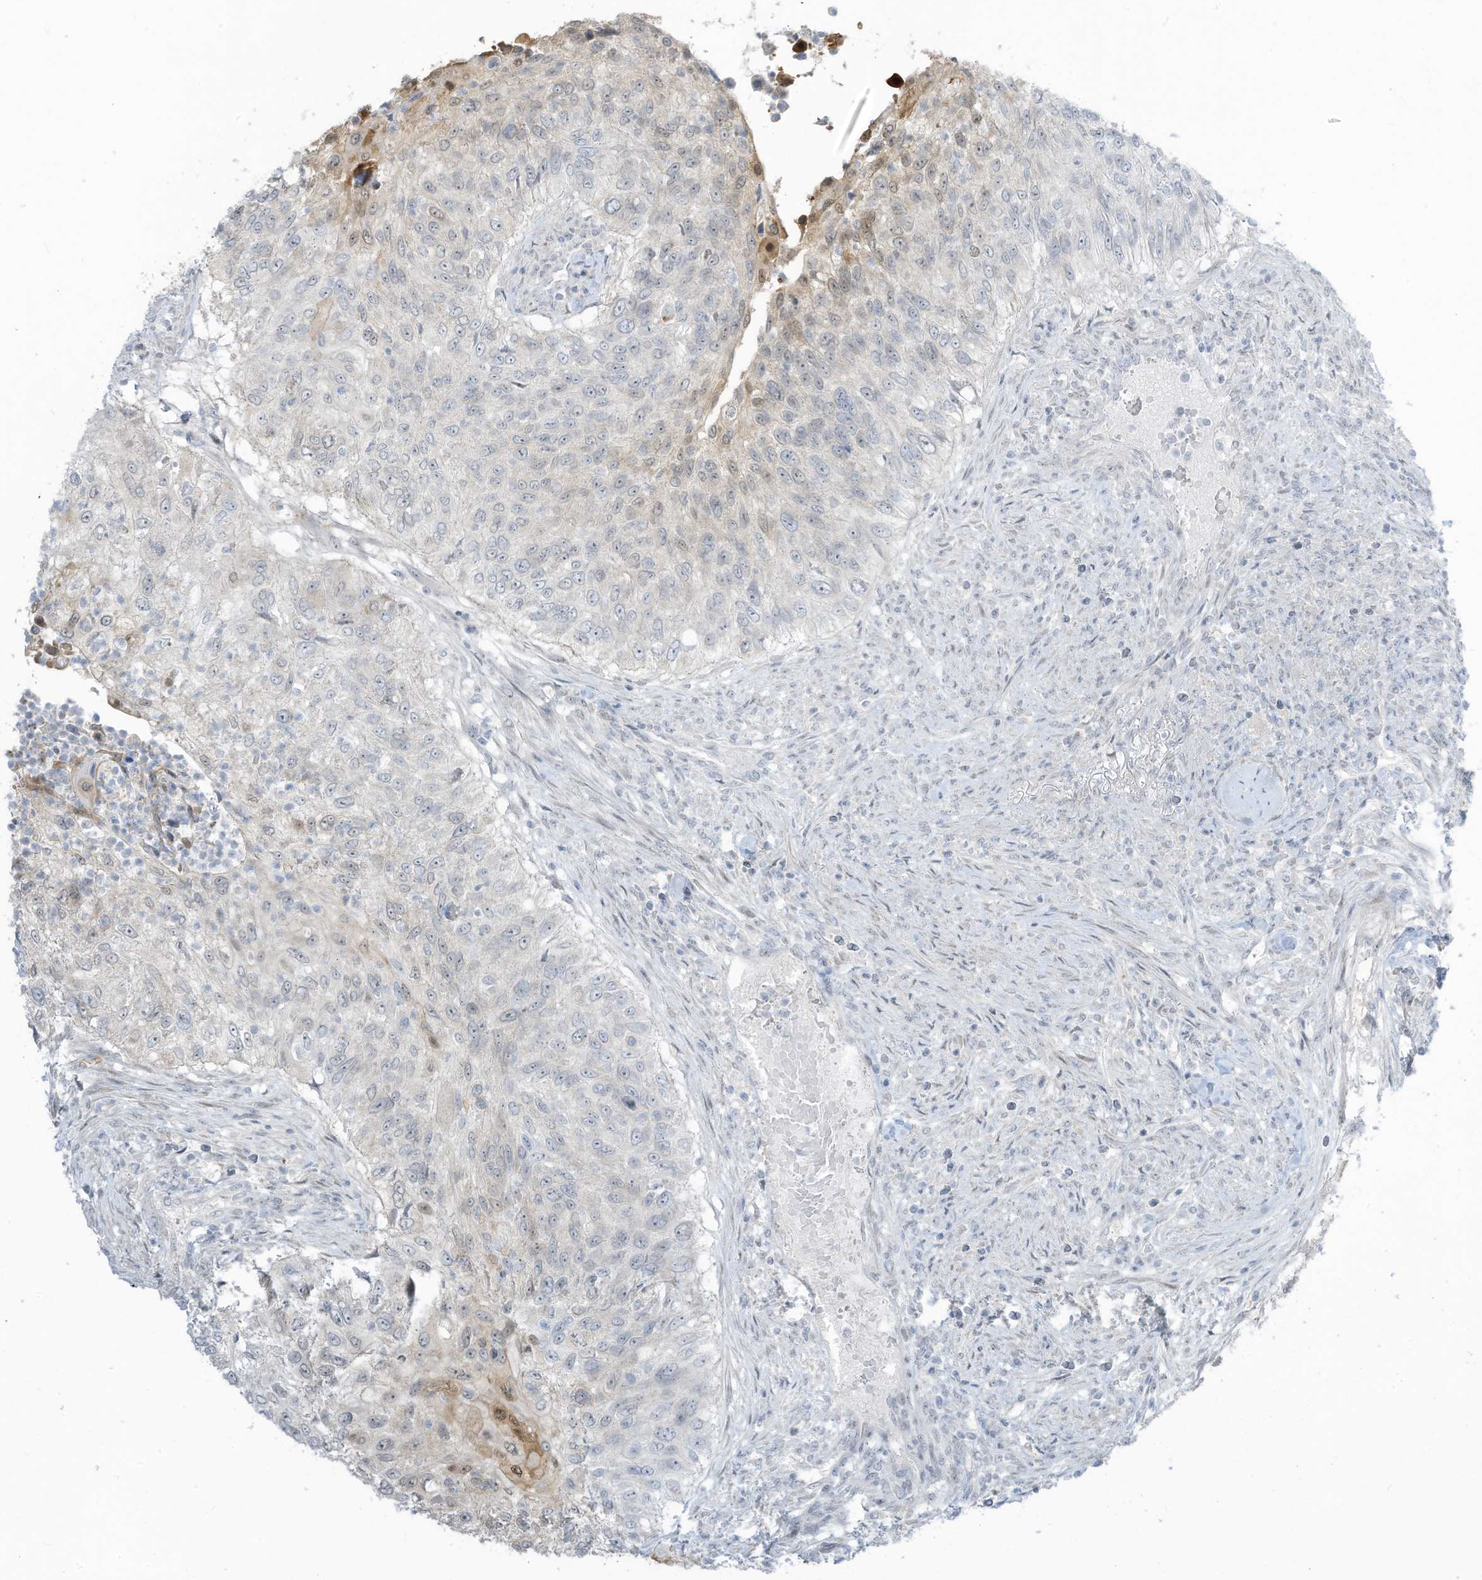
{"staining": {"intensity": "negative", "quantity": "none", "location": "none"}, "tissue": "urothelial cancer", "cell_type": "Tumor cells", "image_type": "cancer", "snomed": [{"axis": "morphology", "description": "Urothelial carcinoma, High grade"}, {"axis": "topography", "description": "Urinary bladder"}], "caption": "Immunohistochemistry (IHC) histopathology image of neoplastic tissue: urothelial carcinoma (high-grade) stained with DAB (3,3'-diaminobenzidine) shows no significant protein positivity in tumor cells. Nuclei are stained in blue.", "gene": "ASPRV1", "patient": {"sex": "female", "age": 60}}